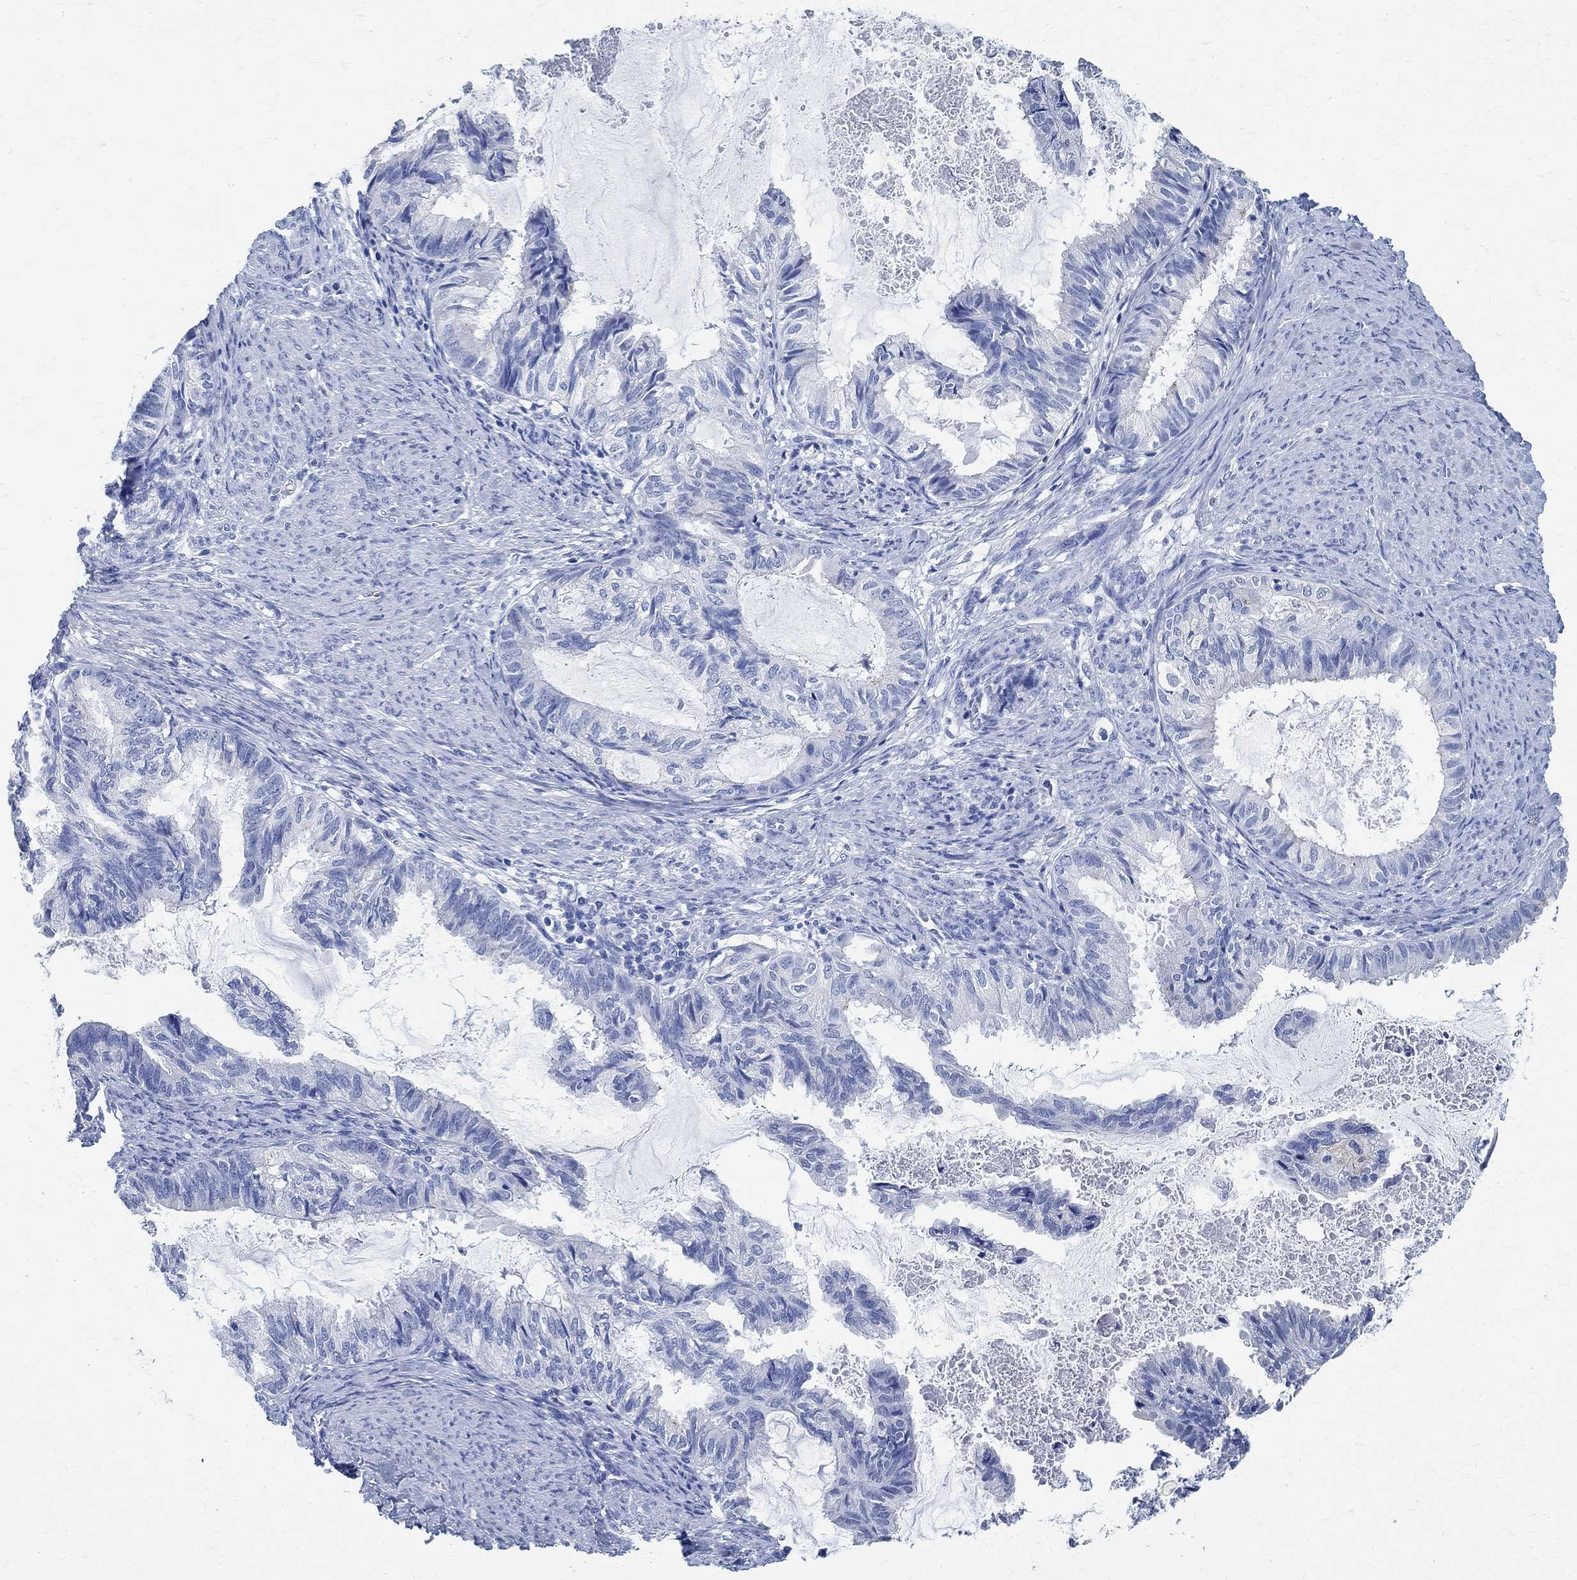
{"staining": {"intensity": "negative", "quantity": "none", "location": "none"}, "tissue": "endometrial cancer", "cell_type": "Tumor cells", "image_type": "cancer", "snomed": [{"axis": "morphology", "description": "Adenocarcinoma, NOS"}, {"axis": "topography", "description": "Endometrium"}], "caption": "This is an IHC micrograph of endometrial adenocarcinoma. There is no positivity in tumor cells.", "gene": "TMEM221", "patient": {"sex": "female", "age": 86}}